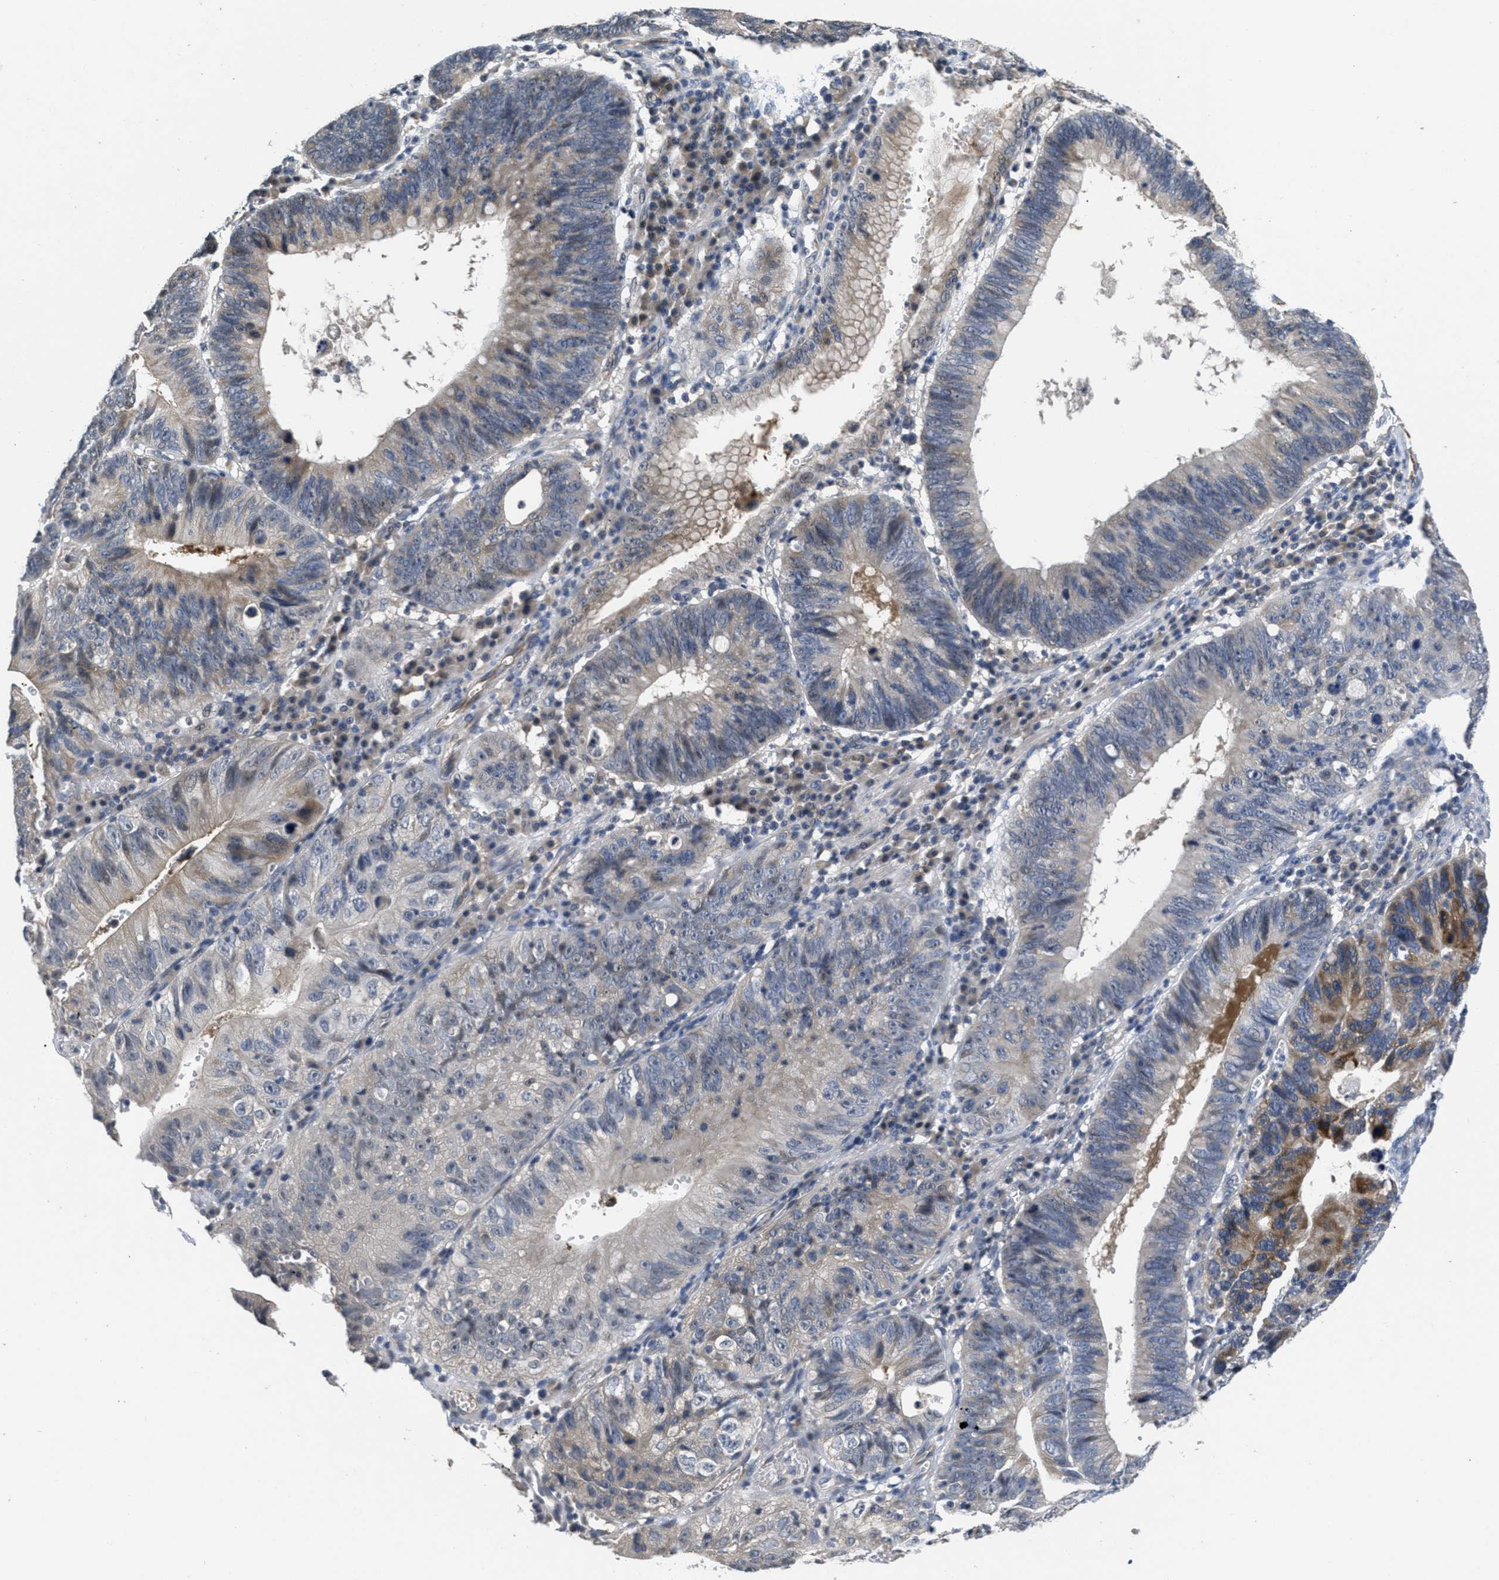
{"staining": {"intensity": "moderate", "quantity": "25%-75%", "location": "cytoplasmic/membranous"}, "tissue": "stomach cancer", "cell_type": "Tumor cells", "image_type": "cancer", "snomed": [{"axis": "morphology", "description": "Adenocarcinoma, NOS"}, {"axis": "topography", "description": "Stomach"}], "caption": "Stomach cancer (adenocarcinoma) stained for a protein (brown) shows moderate cytoplasmic/membranous positive expression in about 25%-75% of tumor cells.", "gene": "ANGPT1", "patient": {"sex": "male", "age": 59}}